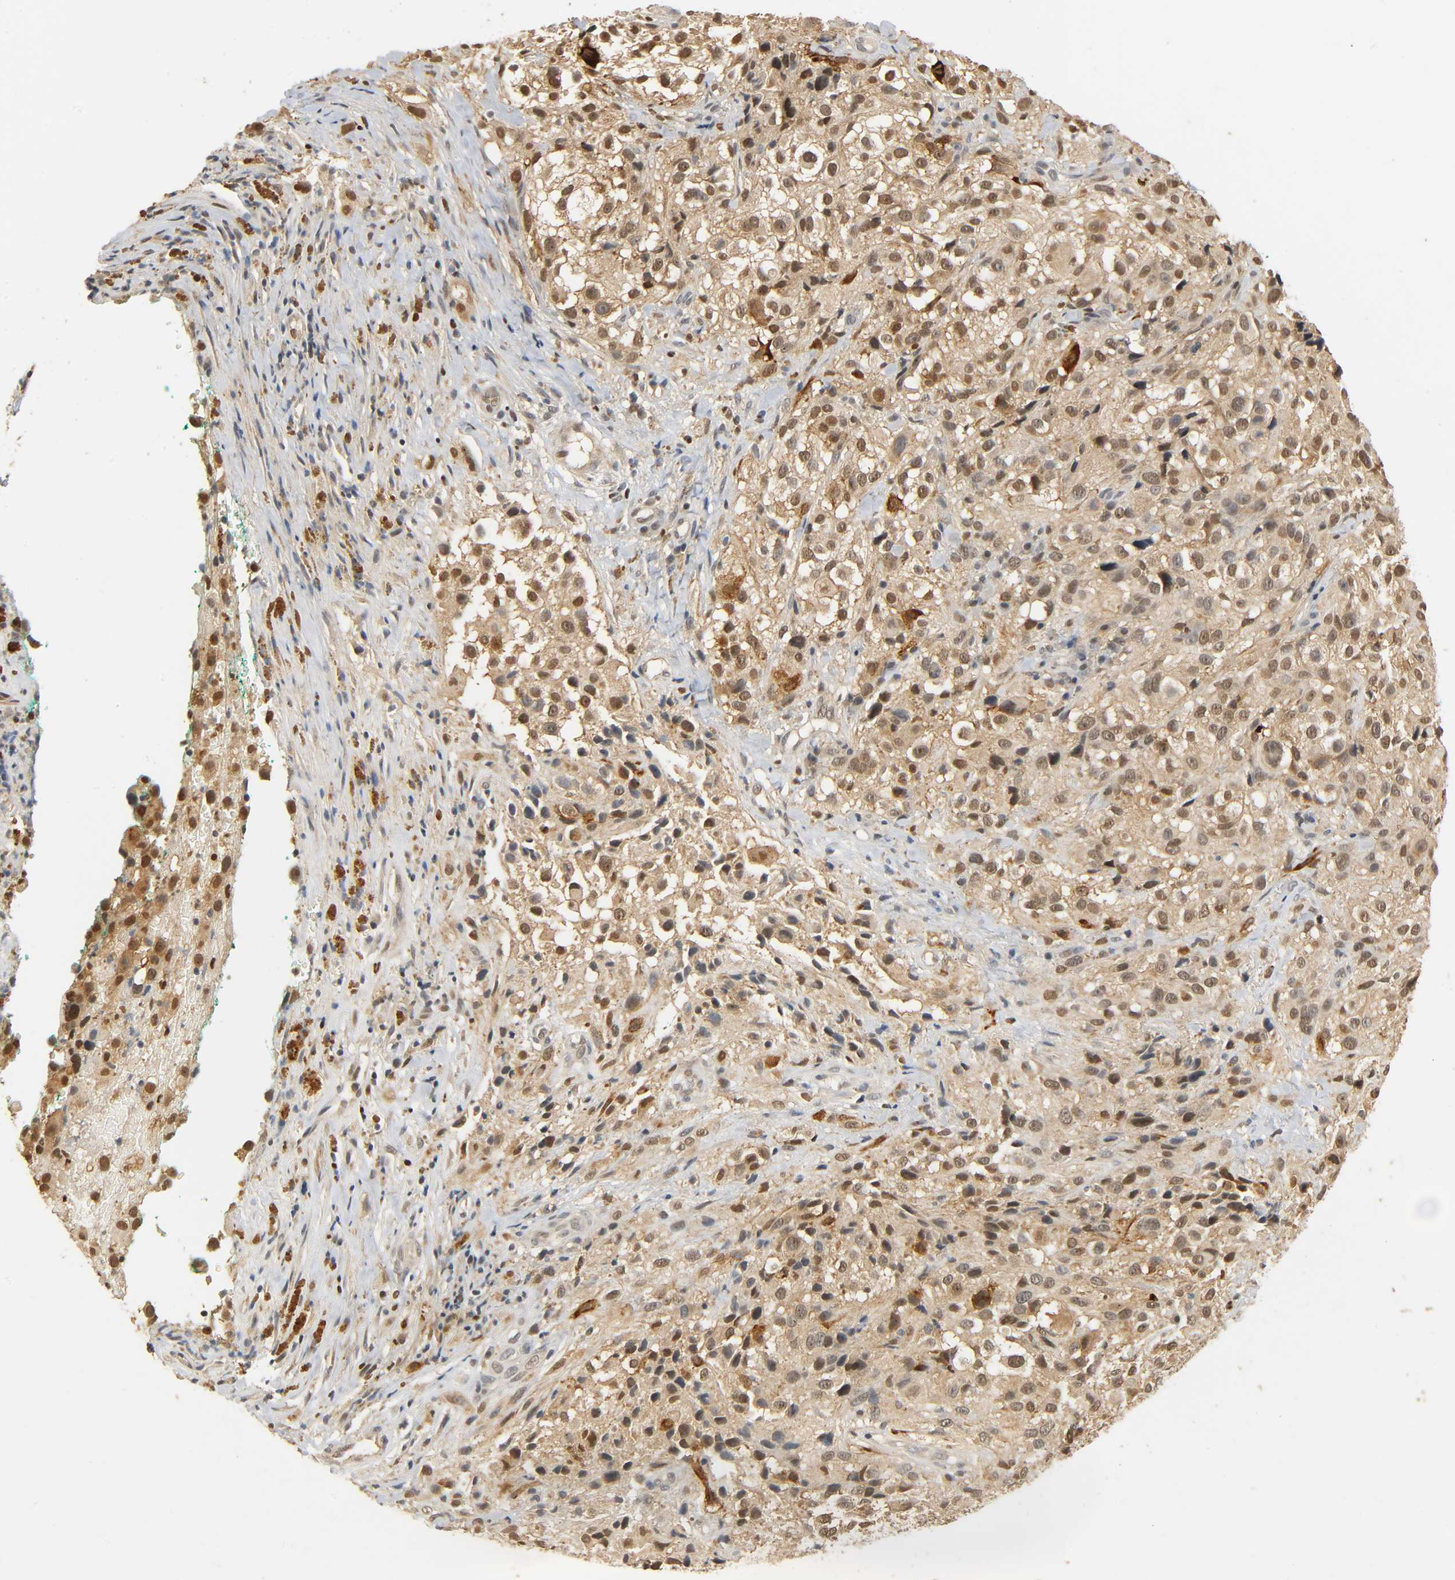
{"staining": {"intensity": "moderate", "quantity": ">75%", "location": "cytoplasmic/membranous,nuclear"}, "tissue": "melanoma", "cell_type": "Tumor cells", "image_type": "cancer", "snomed": [{"axis": "morphology", "description": "Necrosis, NOS"}, {"axis": "morphology", "description": "Malignant melanoma, NOS"}, {"axis": "topography", "description": "Skin"}], "caption": "Moderate cytoplasmic/membranous and nuclear expression for a protein is present in about >75% of tumor cells of melanoma using immunohistochemistry (IHC).", "gene": "ZFPM2", "patient": {"sex": "female", "age": 87}}